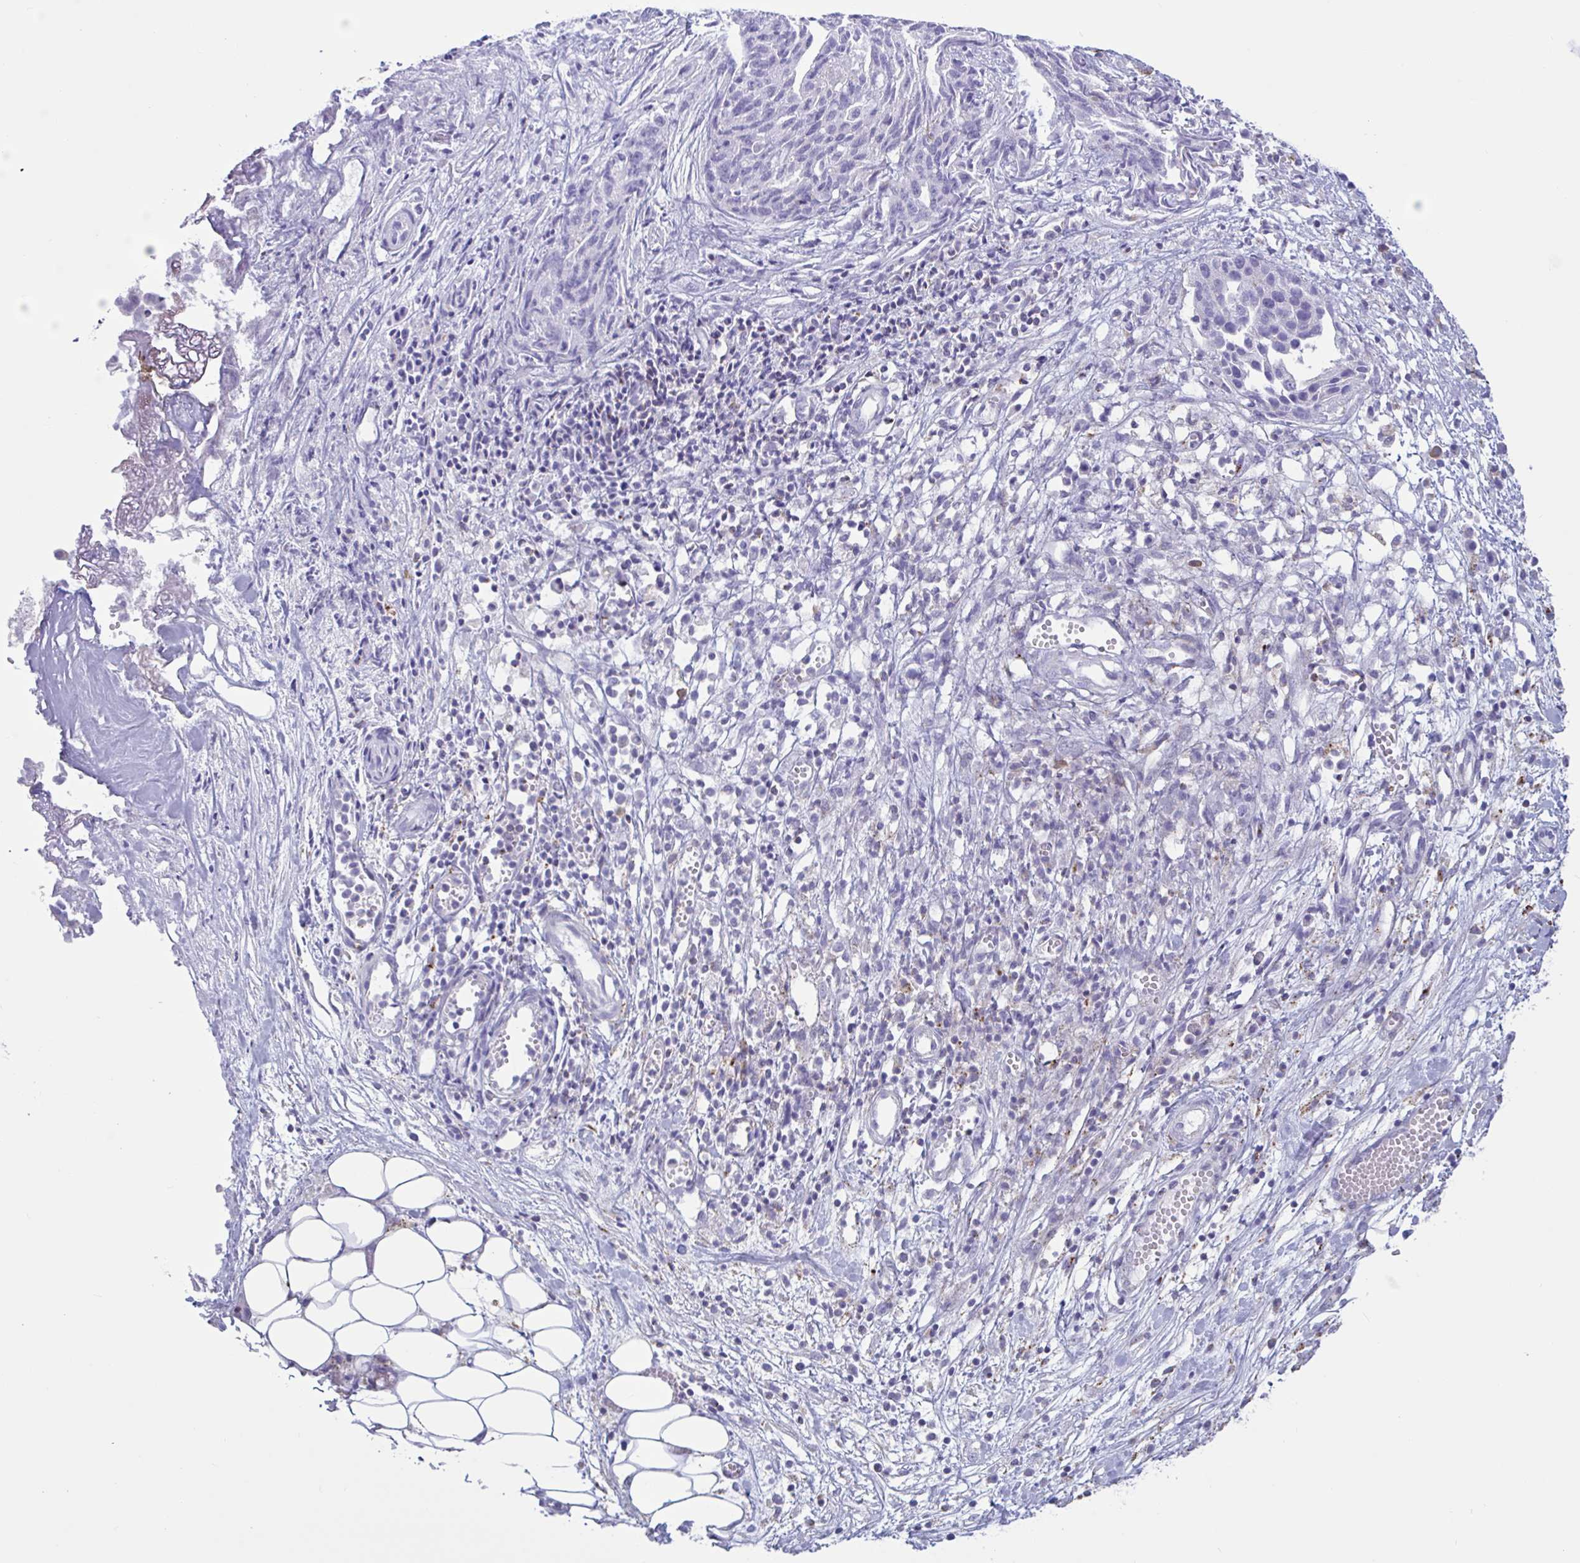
{"staining": {"intensity": "negative", "quantity": "none", "location": "none"}, "tissue": "ovarian cancer", "cell_type": "Tumor cells", "image_type": "cancer", "snomed": [{"axis": "morphology", "description": "Cystadenocarcinoma, serous, NOS"}, {"axis": "topography", "description": "Soft tissue"}, {"axis": "topography", "description": "Ovary"}], "caption": "Immunohistochemical staining of ovarian serous cystadenocarcinoma reveals no significant positivity in tumor cells. (DAB immunohistochemistry, high magnification).", "gene": "XCL1", "patient": {"sex": "female", "age": 57}}